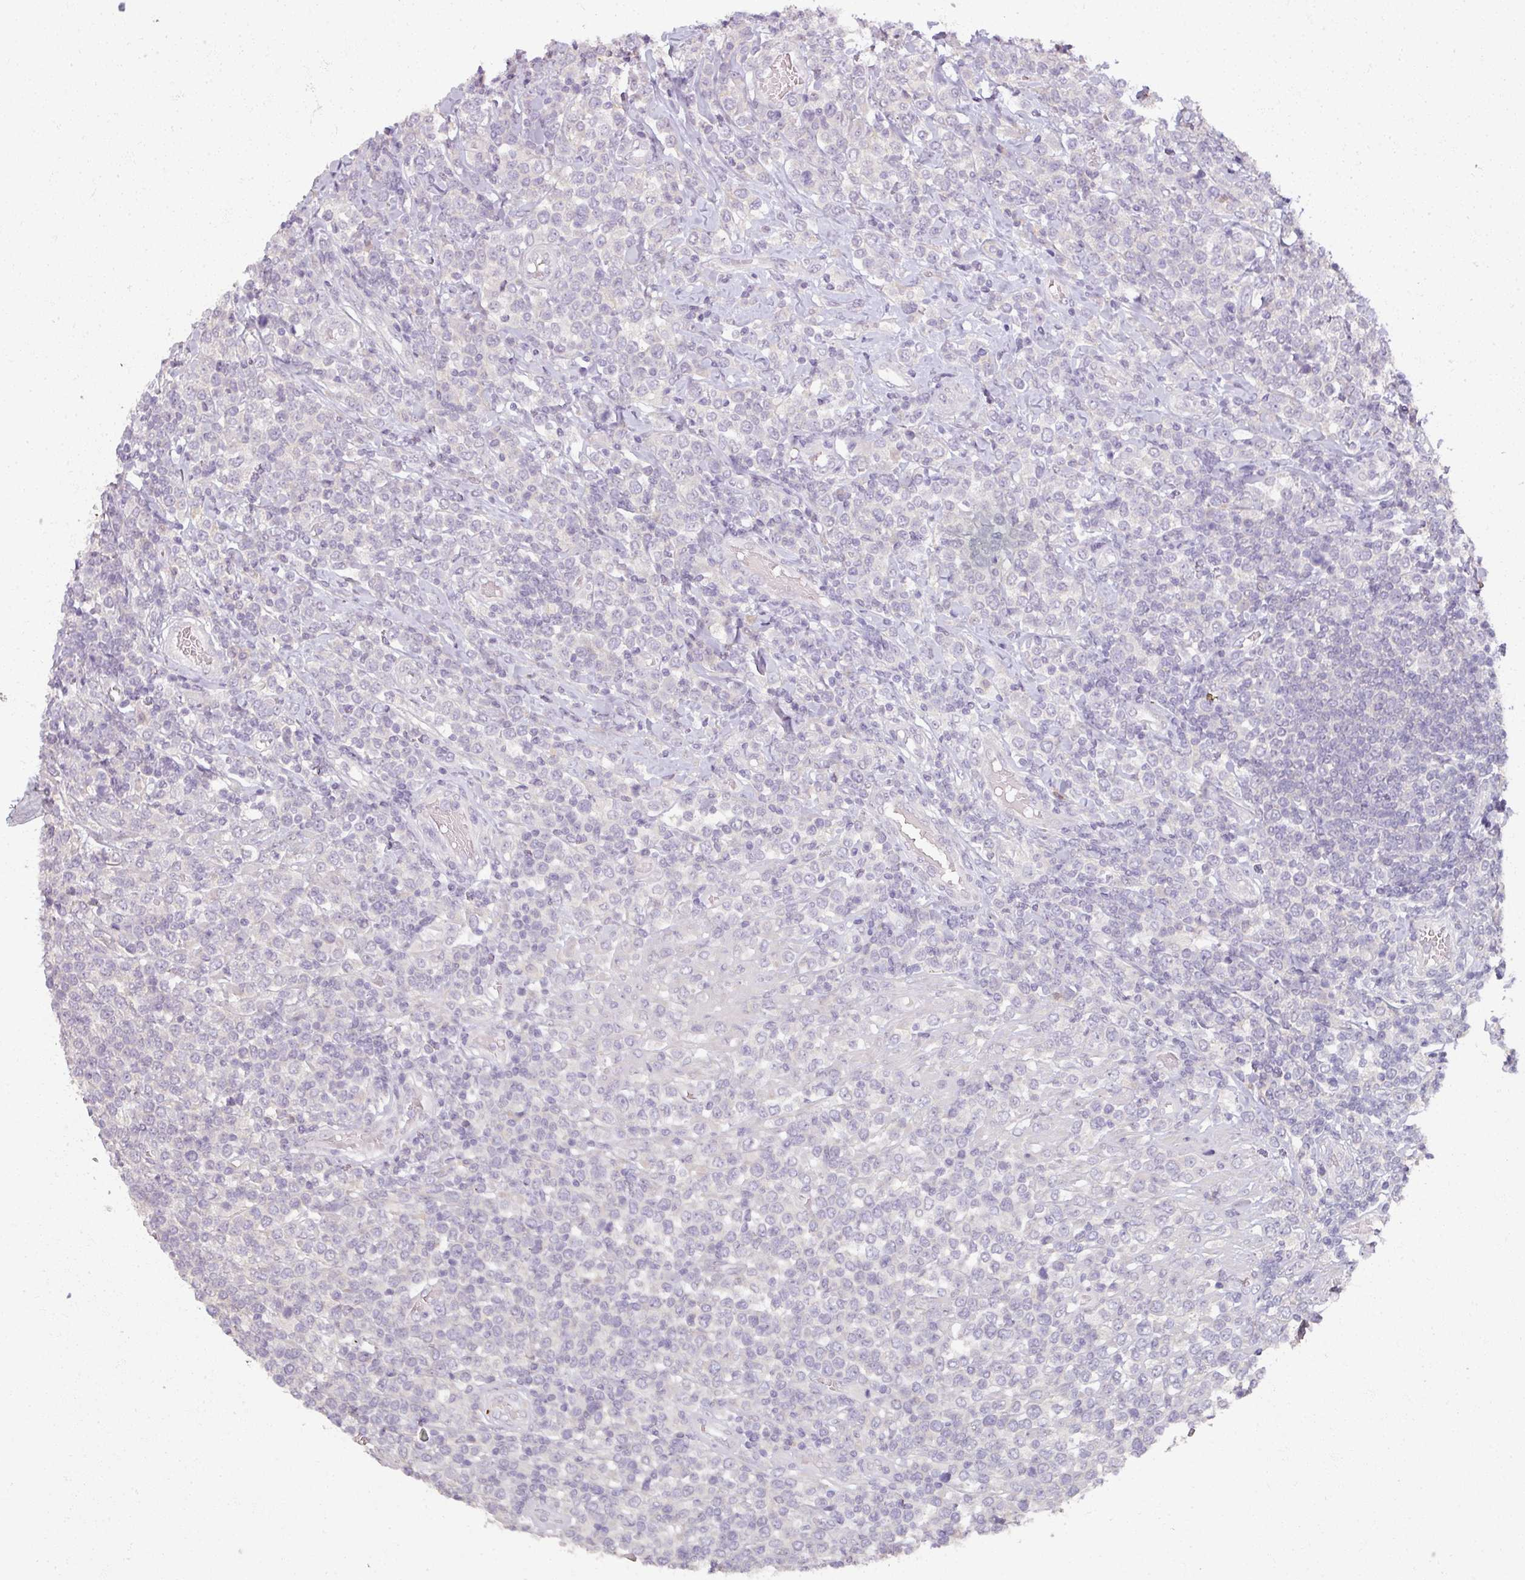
{"staining": {"intensity": "negative", "quantity": "none", "location": "none"}, "tissue": "lymphoma", "cell_type": "Tumor cells", "image_type": "cancer", "snomed": [{"axis": "morphology", "description": "Malignant lymphoma, non-Hodgkin's type, High grade"}, {"axis": "topography", "description": "Soft tissue"}], "caption": "Tumor cells are negative for brown protein staining in lymphoma.", "gene": "MYMK", "patient": {"sex": "female", "age": 56}}